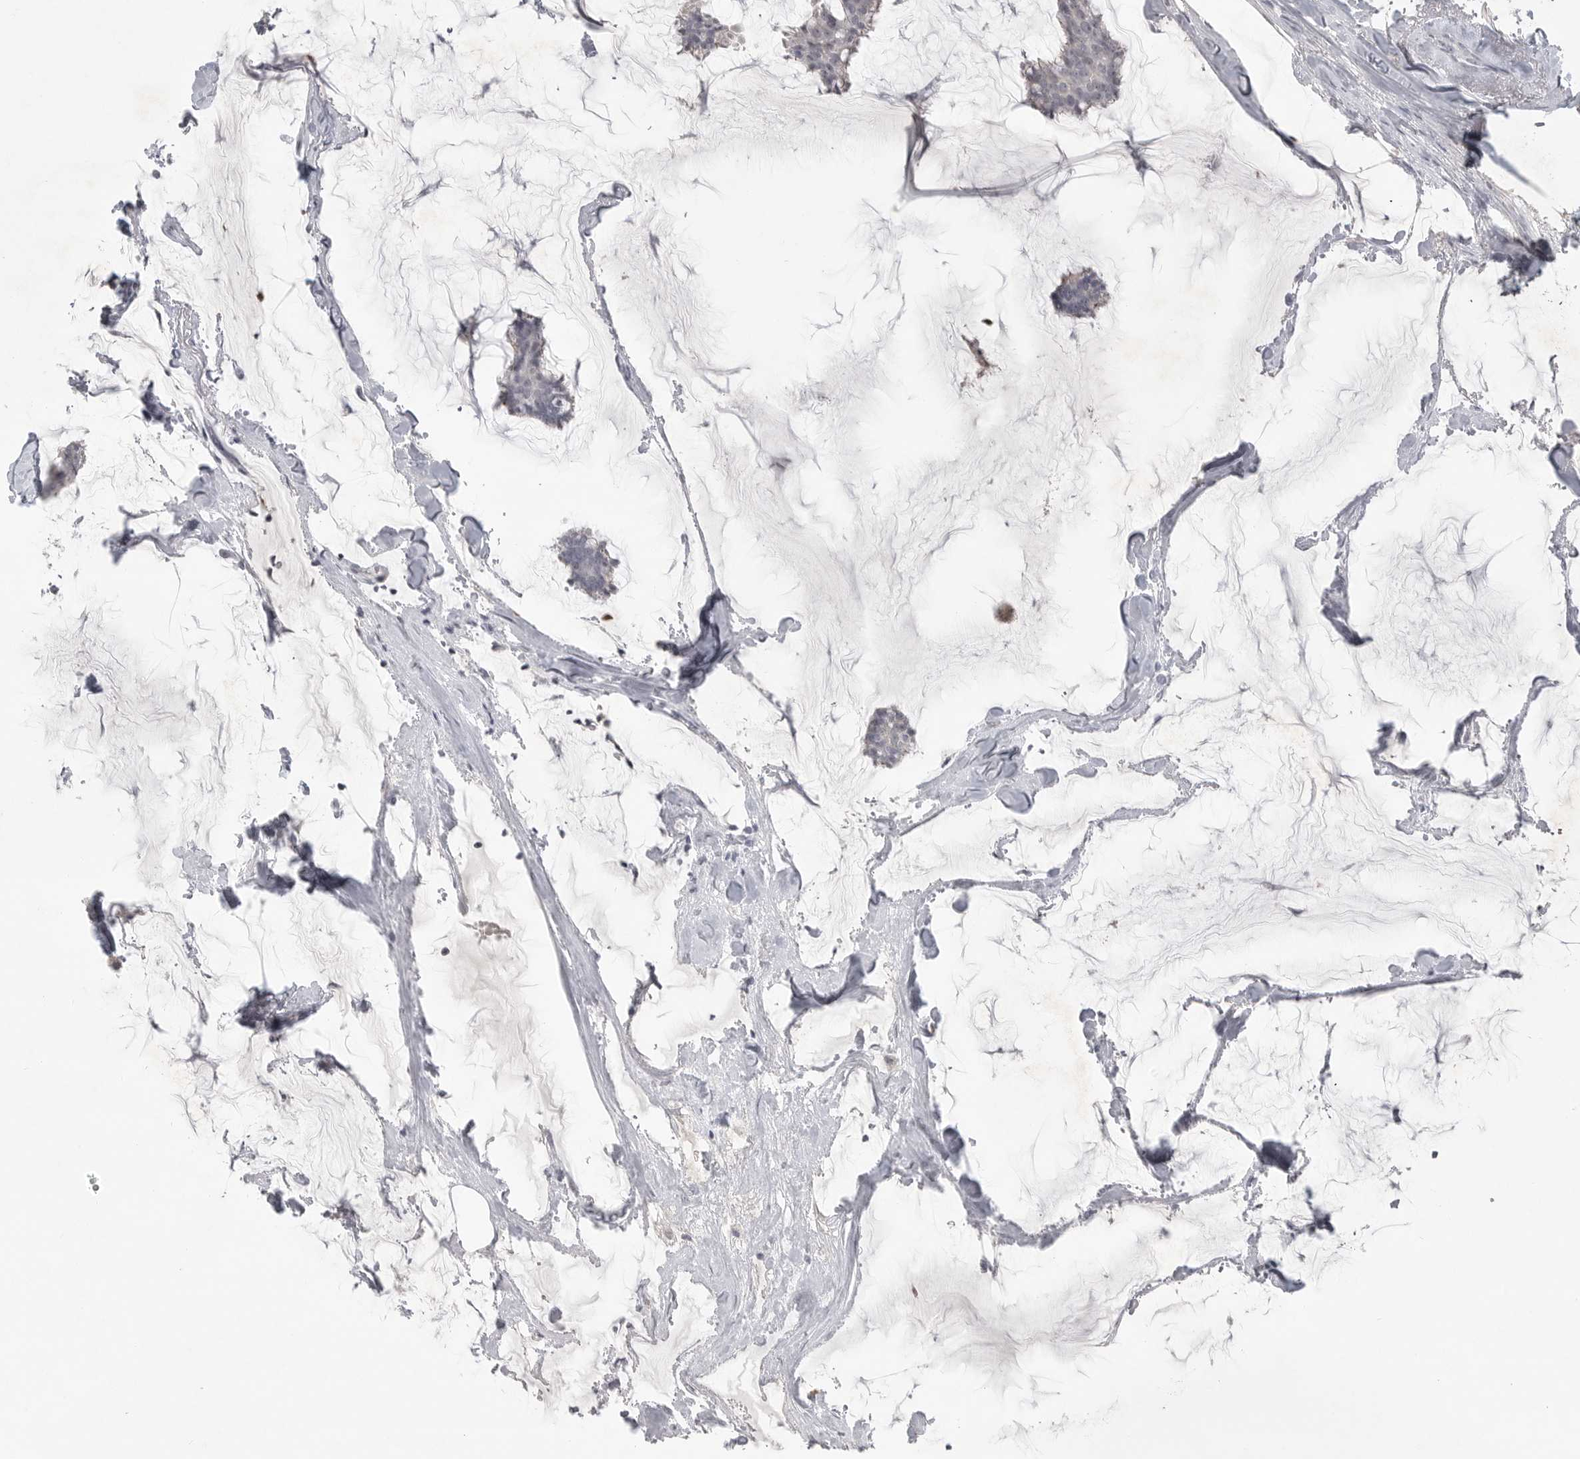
{"staining": {"intensity": "negative", "quantity": "none", "location": "none"}, "tissue": "breast cancer", "cell_type": "Tumor cells", "image_type": "cancer", "snomed": [{"axis": "morphology", "description": "Duct carcinoma"}, {"axis": "topography", "description": "Breast"}], "caption": "Human intraductal carcinoma (breast) stained for a protein using immunohistochemistry (IHC) shows no positivity in tumor cells.", "gene": "TCTN3", "patient": {"sex": "female", "age": 93}}